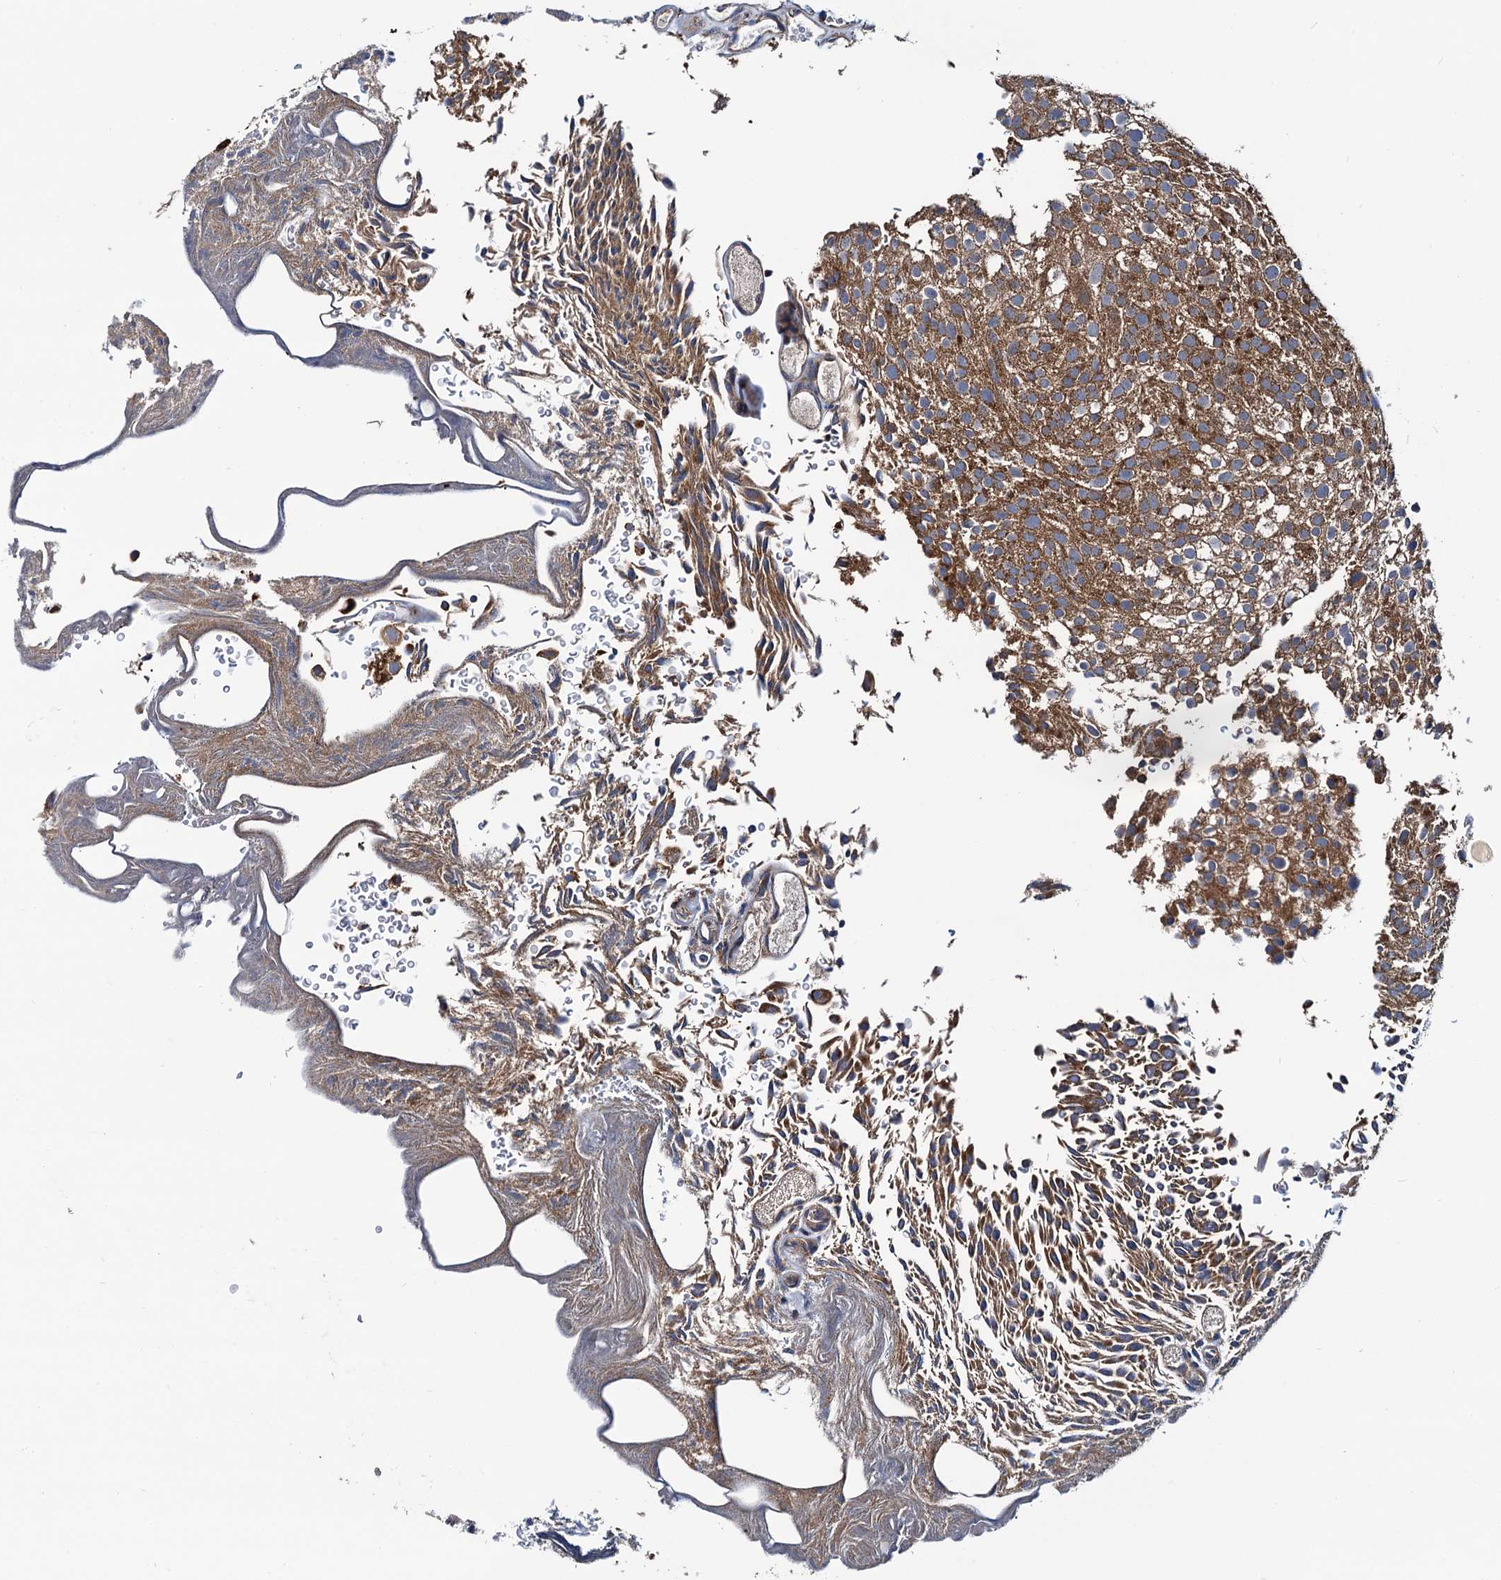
{"staining": {"intensity": "moderate", "quantity": ">75%", "location": "cytoplasmic/membranous"}, "tissue": "urothelial cancer", "cell_type": "Tumor cells", "image_type": "cancer", "snomed": [{"axis": "morphology", "description": "Urothelial carcinoma, Low grade"}, {"axis": "topography", "description": "Urinary bladder"}], "caption": "Moderate cytoplasmic/membranous protein staining is appreciated in approximately >75% of tumor cells in urothelial cancer. The staining was performed using DAB (3,3'-diaminobenzidine), with brown indicating positive protein expression. Nuclei are stained blue with hematoxylin.", "gene": "NEK1", "patient": {"sex": "male", "age": 78}}